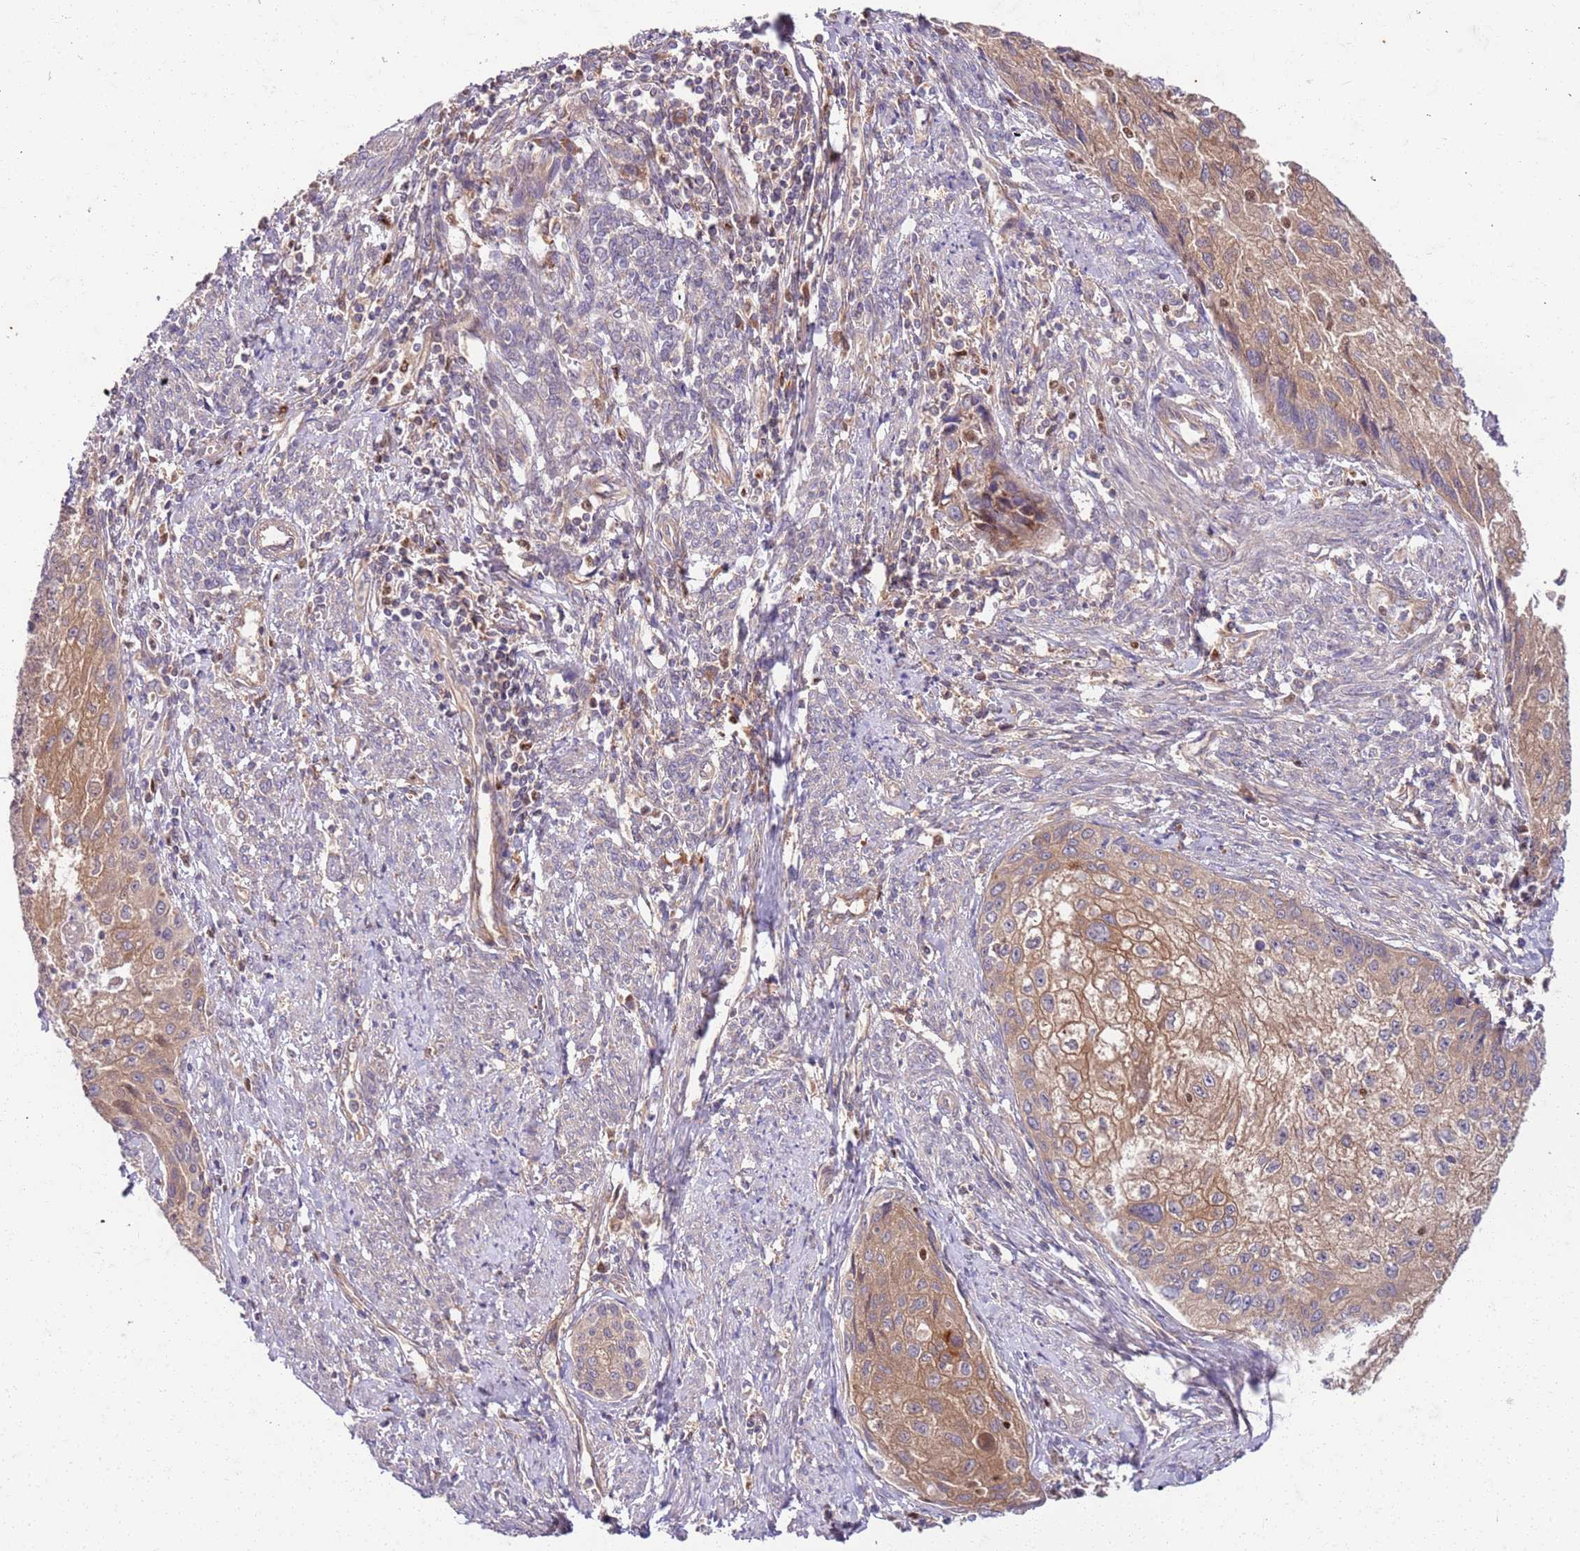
{"staining": {"intensity": "moderate", "quantity": ">75%", "location": "cytoplasmic/membranous"}, "tissue": "cervical cancer", "cell_type": "Tumor cells", "image_type": "cancer", "snomed": [{"axis": "morphology", "description": "Squamous cell carcinoma, NOS"}, {"axis": "topography", "description": "Cervix"}], "caption": "Immunohistochemistry image of squamous cell carcinoma (cervical) stained for a protein (brown), which reveals medium levels of moderate cytoplasmic/membranous positivity in approximately >75% of tumor cells.", "gene": "OSBP", "patient": {"sex": "female", "age": 67}}